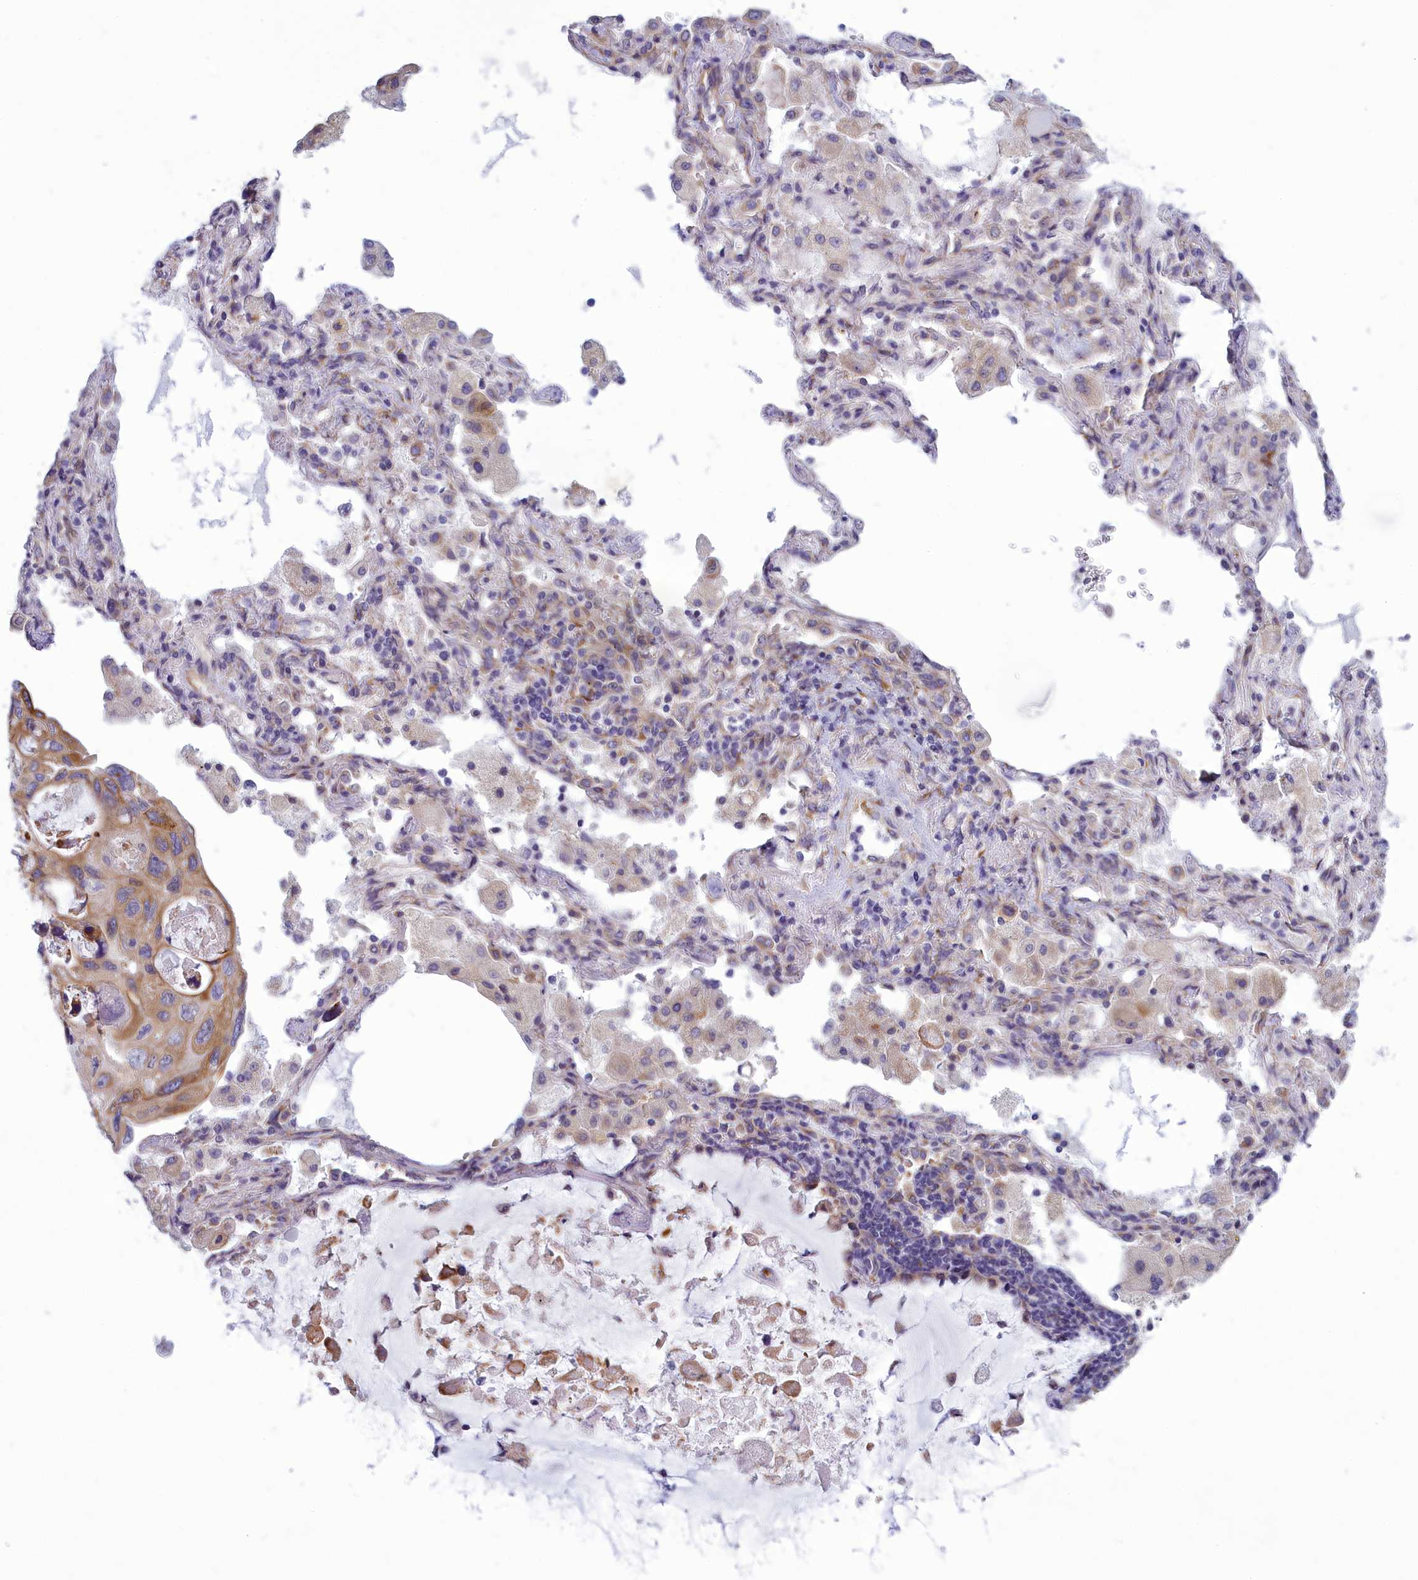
{"staining": {"intensity": "moderate", "quantity": ">75%", "location": "cytoplasmic/membranous"}, "tissue": "lung cancer", "cell_type": "Tumor cells", "image_type": "cancer", "snomed": [{"axis": "morphology", "description": "Squamous cell carcinoma, NOS"}, {"axis": "topography", "description": "Lung"}], "caption": "Squamous cell carcinoma (lung) stained with DAB immunohistochemistry (IHC) exhibits medium levels of moderate cytoplasmic/membranous expression in approximately >75% of tumor cells.", "gene": "CENATAC", "patient": {"sex": "female", "age": 73}}